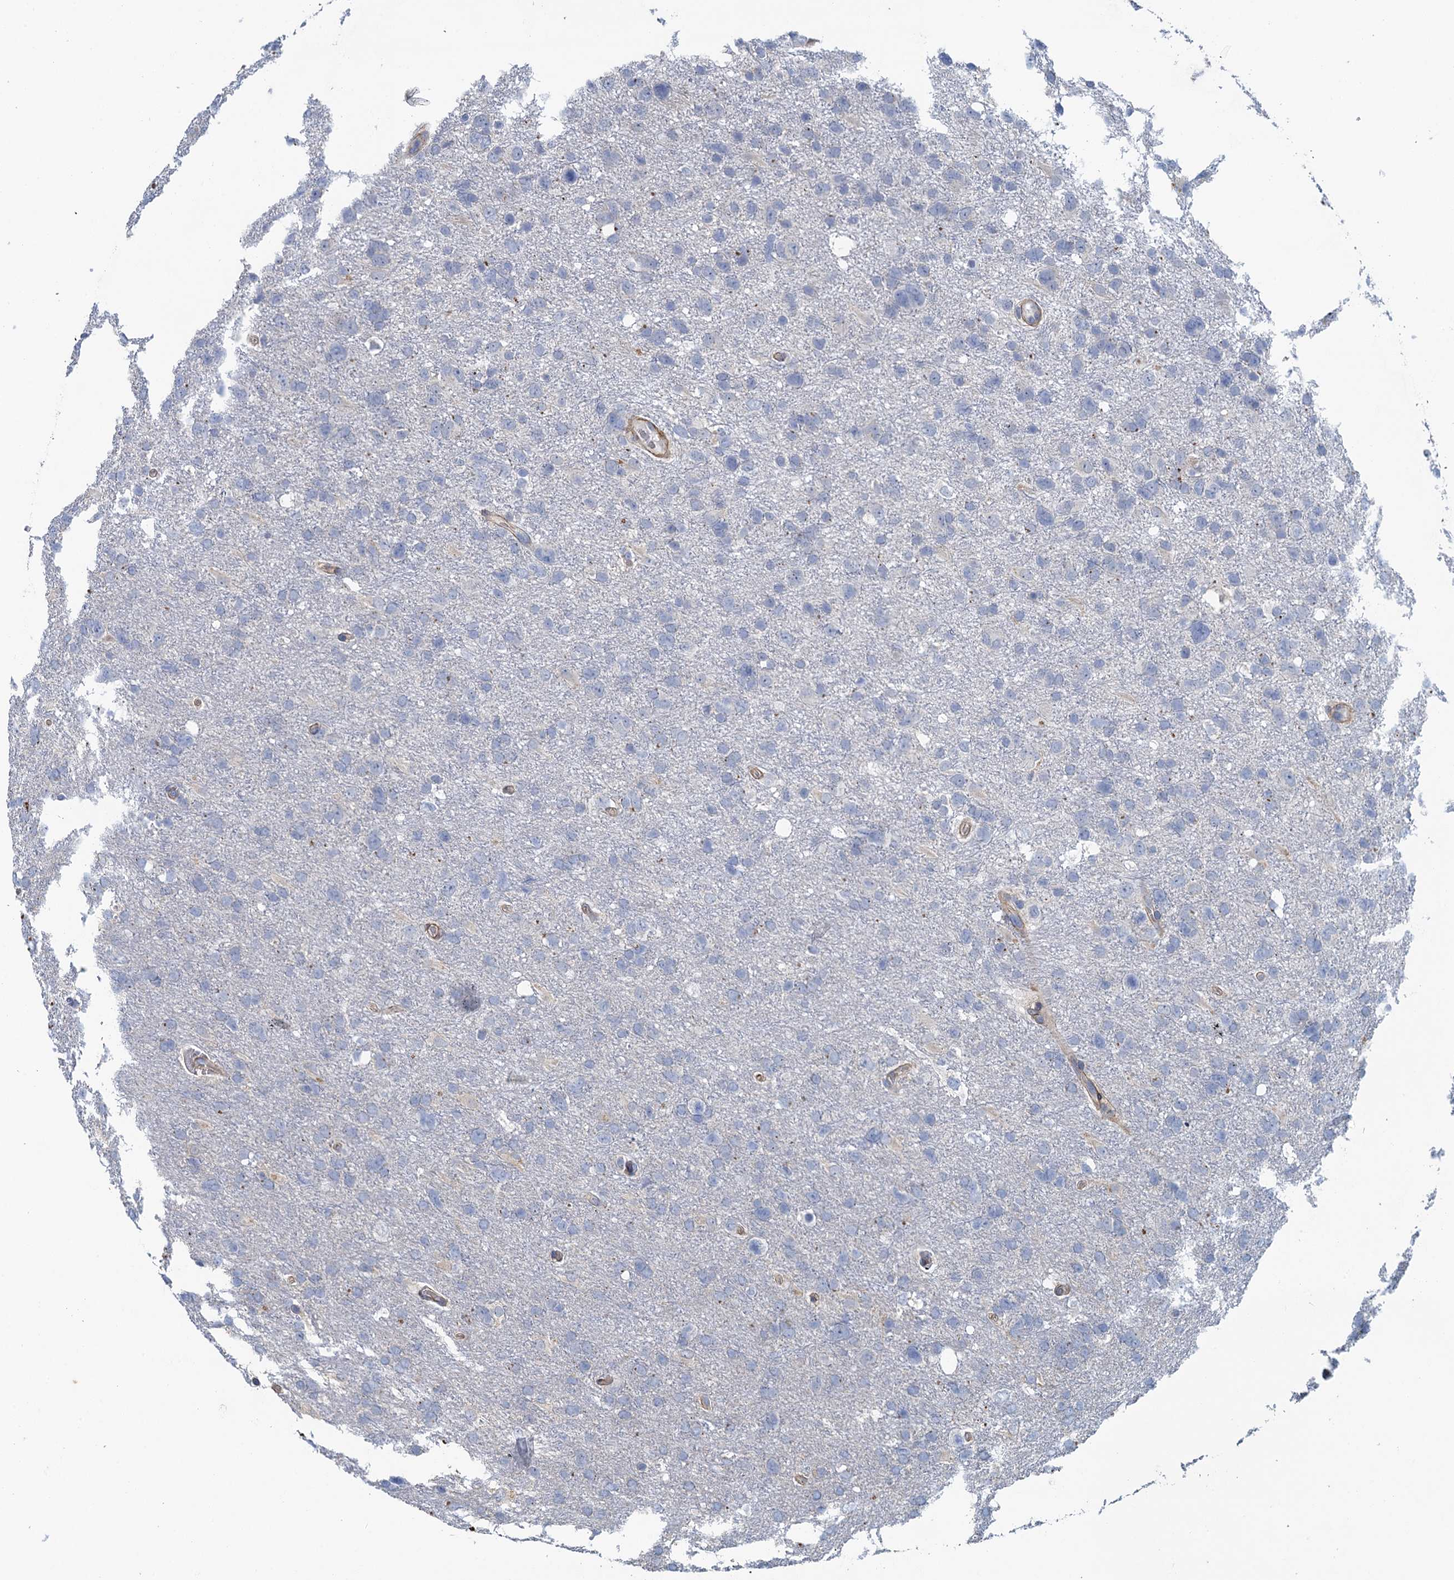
{"staining": {"intensity": "negative", "quantity": "none", "location": "none"}, "tissue": "glioma", "cell_type": "Tumor cells", "image_type": "cancer", "snomed": [{"axis": "morphology", "description": "Glioma, malignant, High grade"}, {"axis": "topography", "description": "Brain"}], "caption": "This is an immunohistochemistry photomicrograph of human malignant glioma (high-grade). There is no expression in tumor cells.", "gene": "RSAD2", "patient": {"sex": "male", "age": 61}}